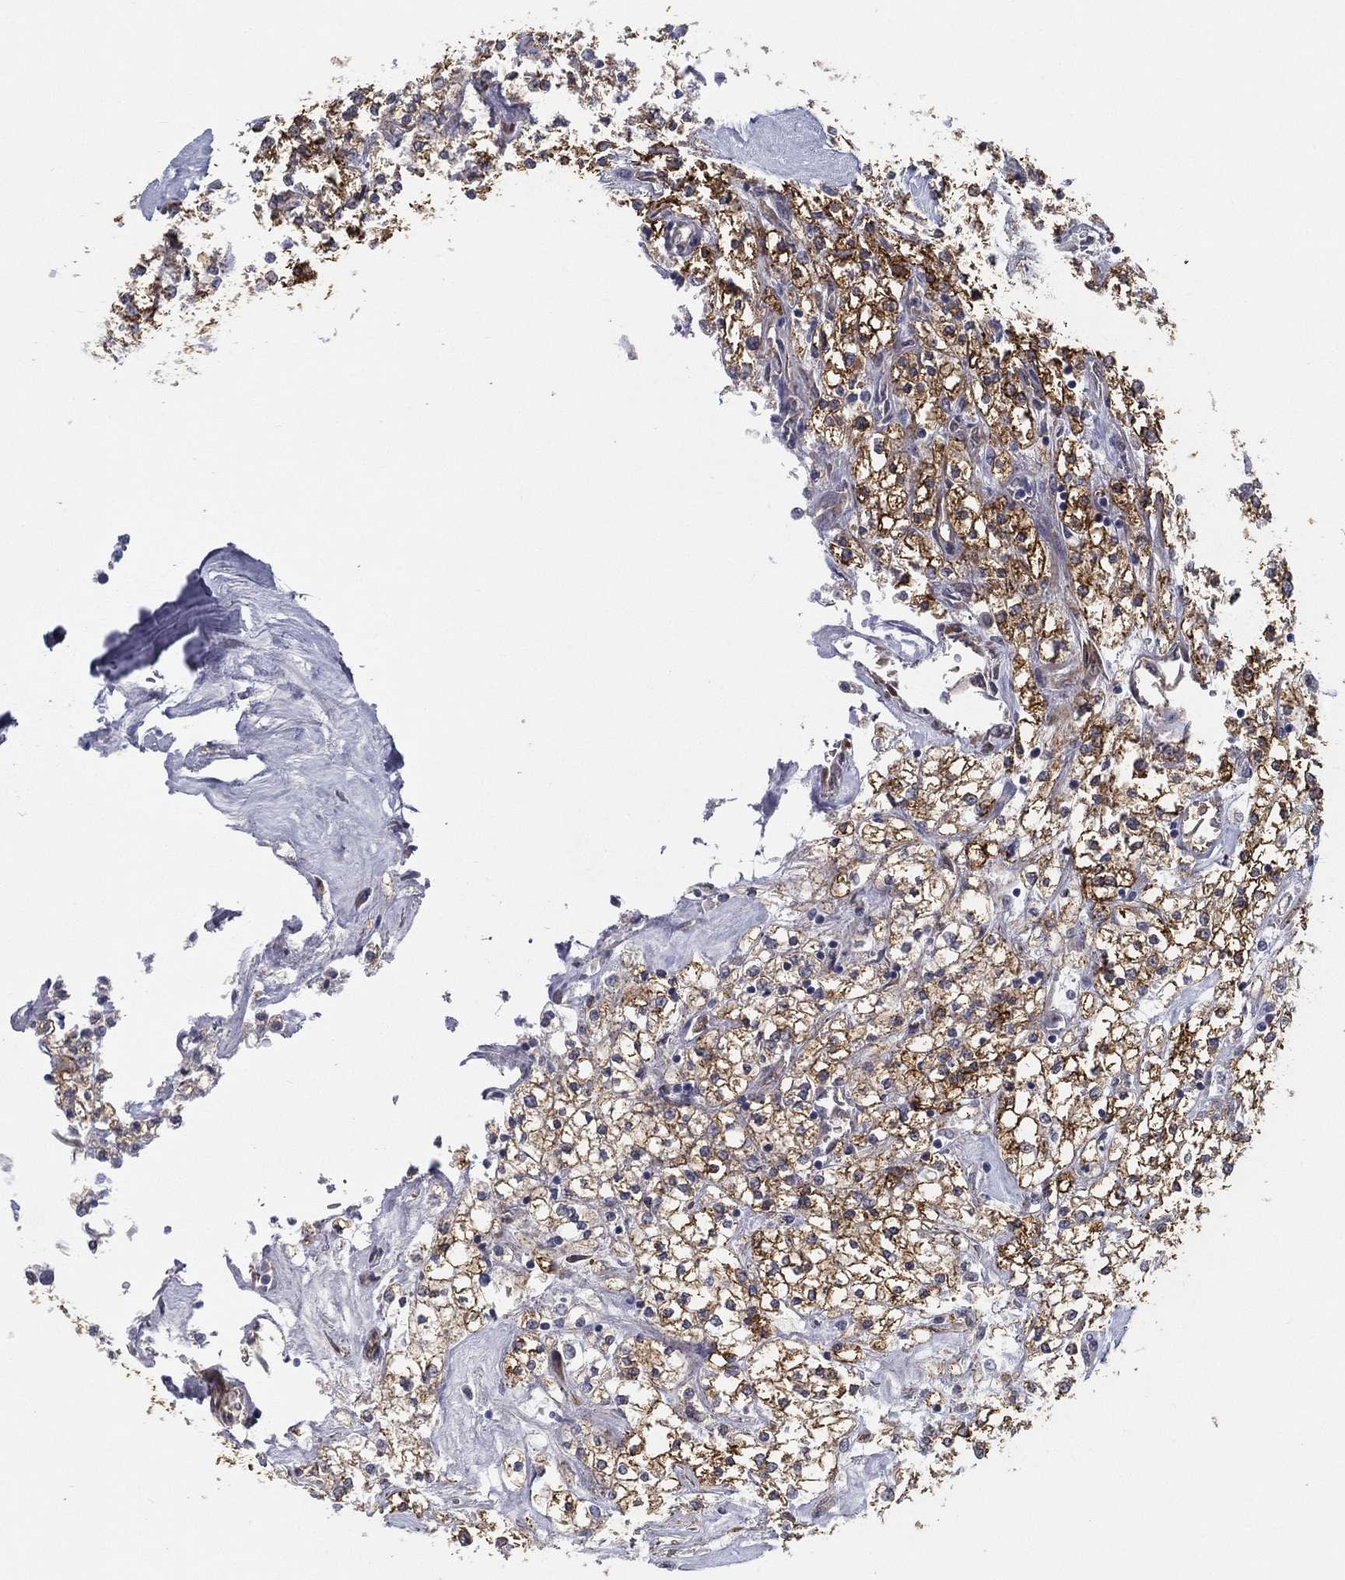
{"staining": {"intensity": "strong", "quantity": ">75%", "location": "cytoplasmic/membranous"}, "tissue": "renal cancer", "cell_type": "Tumor cells", "image_type": "cancer", "snomed": [{"axis": "morphology", "description": "Adenocarcinoma, NOS"}, {"axis": "topography", "description": "Kidney"}], "caption": "Strong cytoplasmic/membranous positivity for a protein is appreciated in about >75% of tumor cells of renal cancer using immunohistochemistry (IHC).", "gene": "LRRC56", "patient": {"sex": "male", "age": 80}}